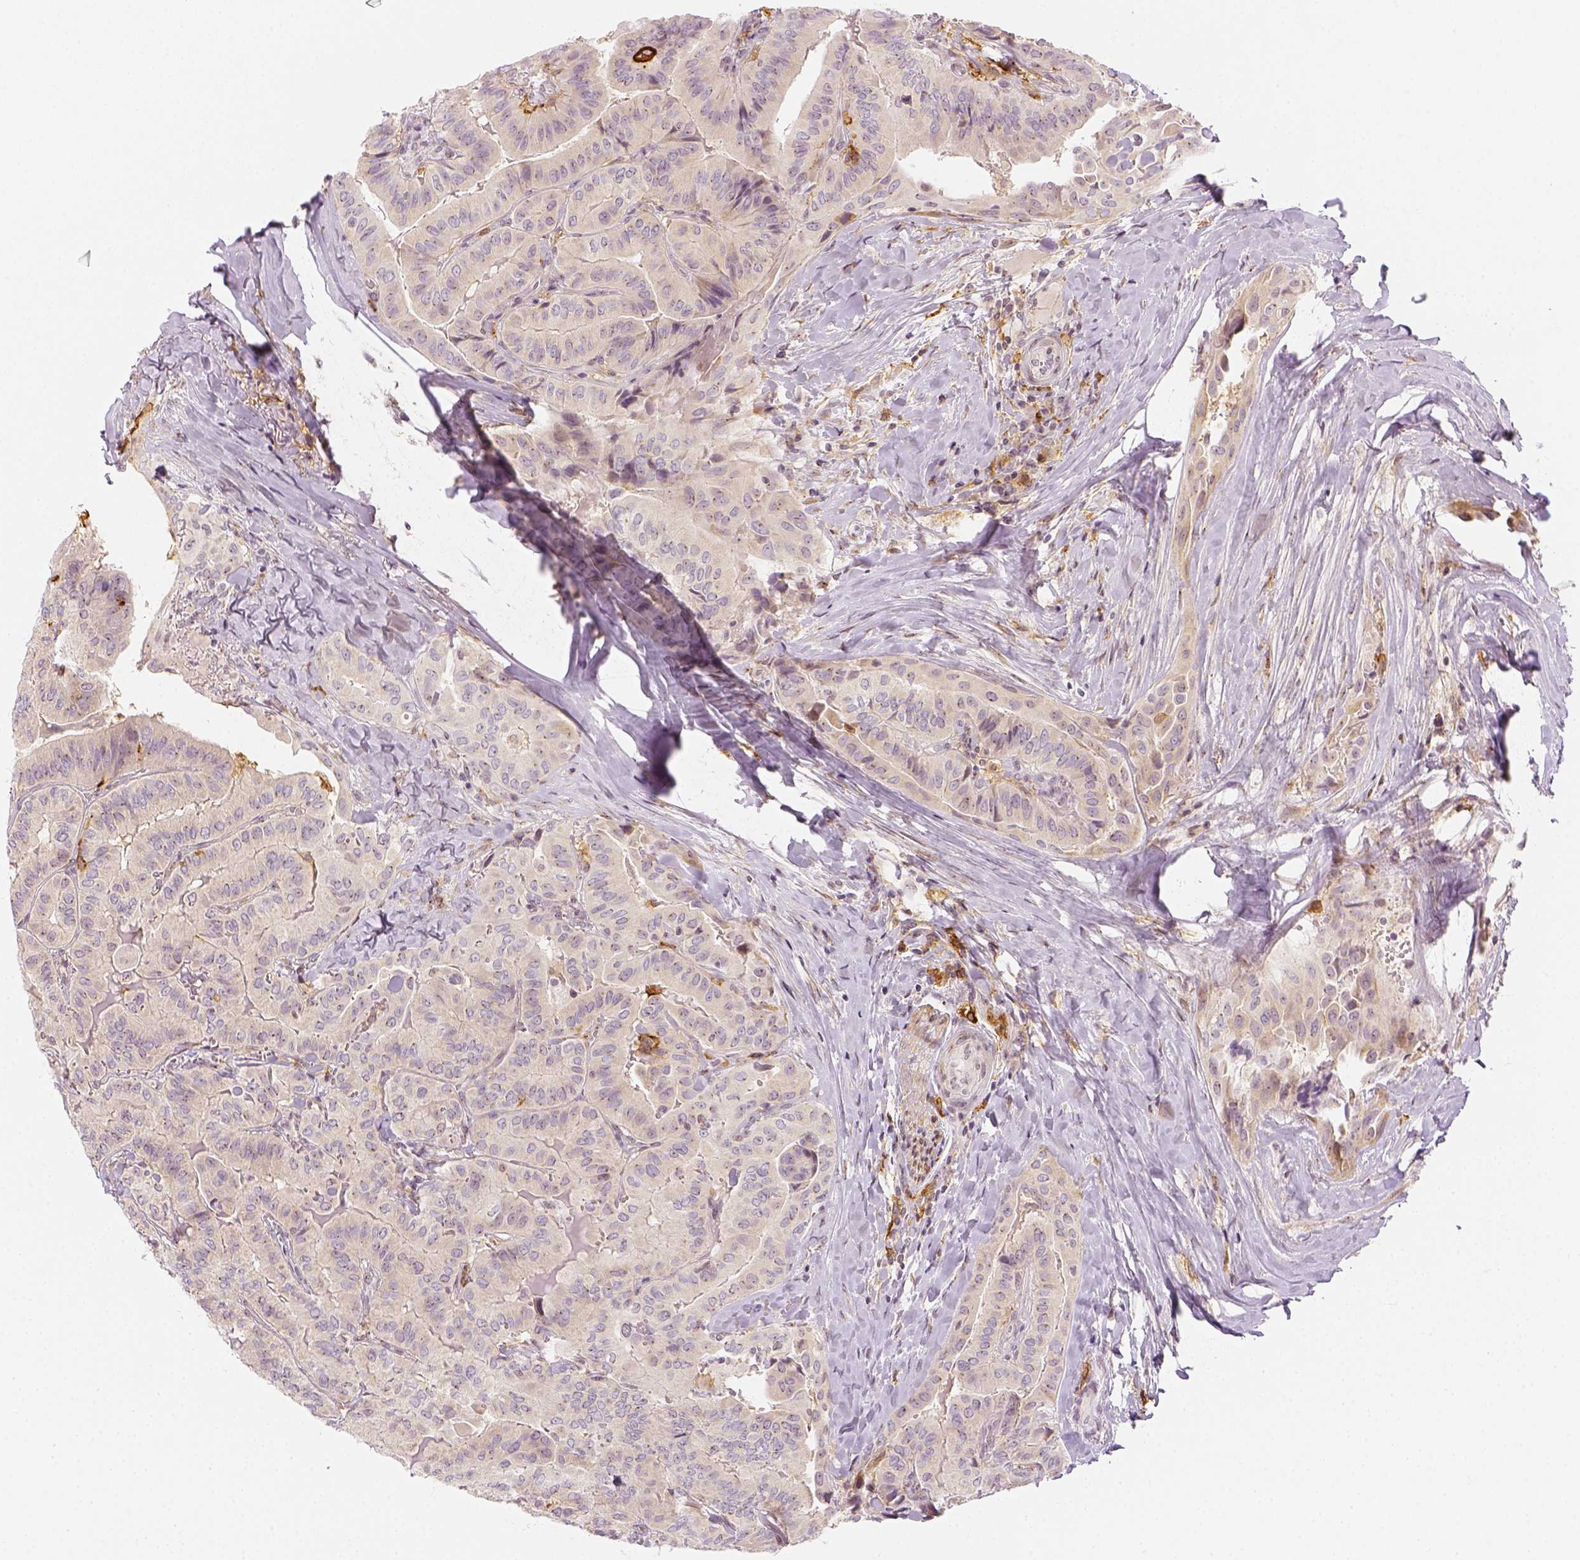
{"staining": {"intensity": "negative", "quantity": "none", "location": "none"}, "tissue": "thyroid cancer", "cell_type": "Tumor cells", "image_type": "cancer", "snomed": [{"axis": "morphology", "description": "Papillary adenocarcinoma, NOS"}, {"axis": "topography", "description": "Thyroid gland"}], "caption": "The photomicrograph shows no staining of tumor cells in thyroid papillary adenocarcinoma. (Stains: DAB (3,3'-diaminobenzidine) immunohistochemistry (IHC) with hematoxylin counter stain, Microscopy: brightfield microscopy at high magnification).", "gene": "CD14", "patient": {"sex": "female", "age": 68}}